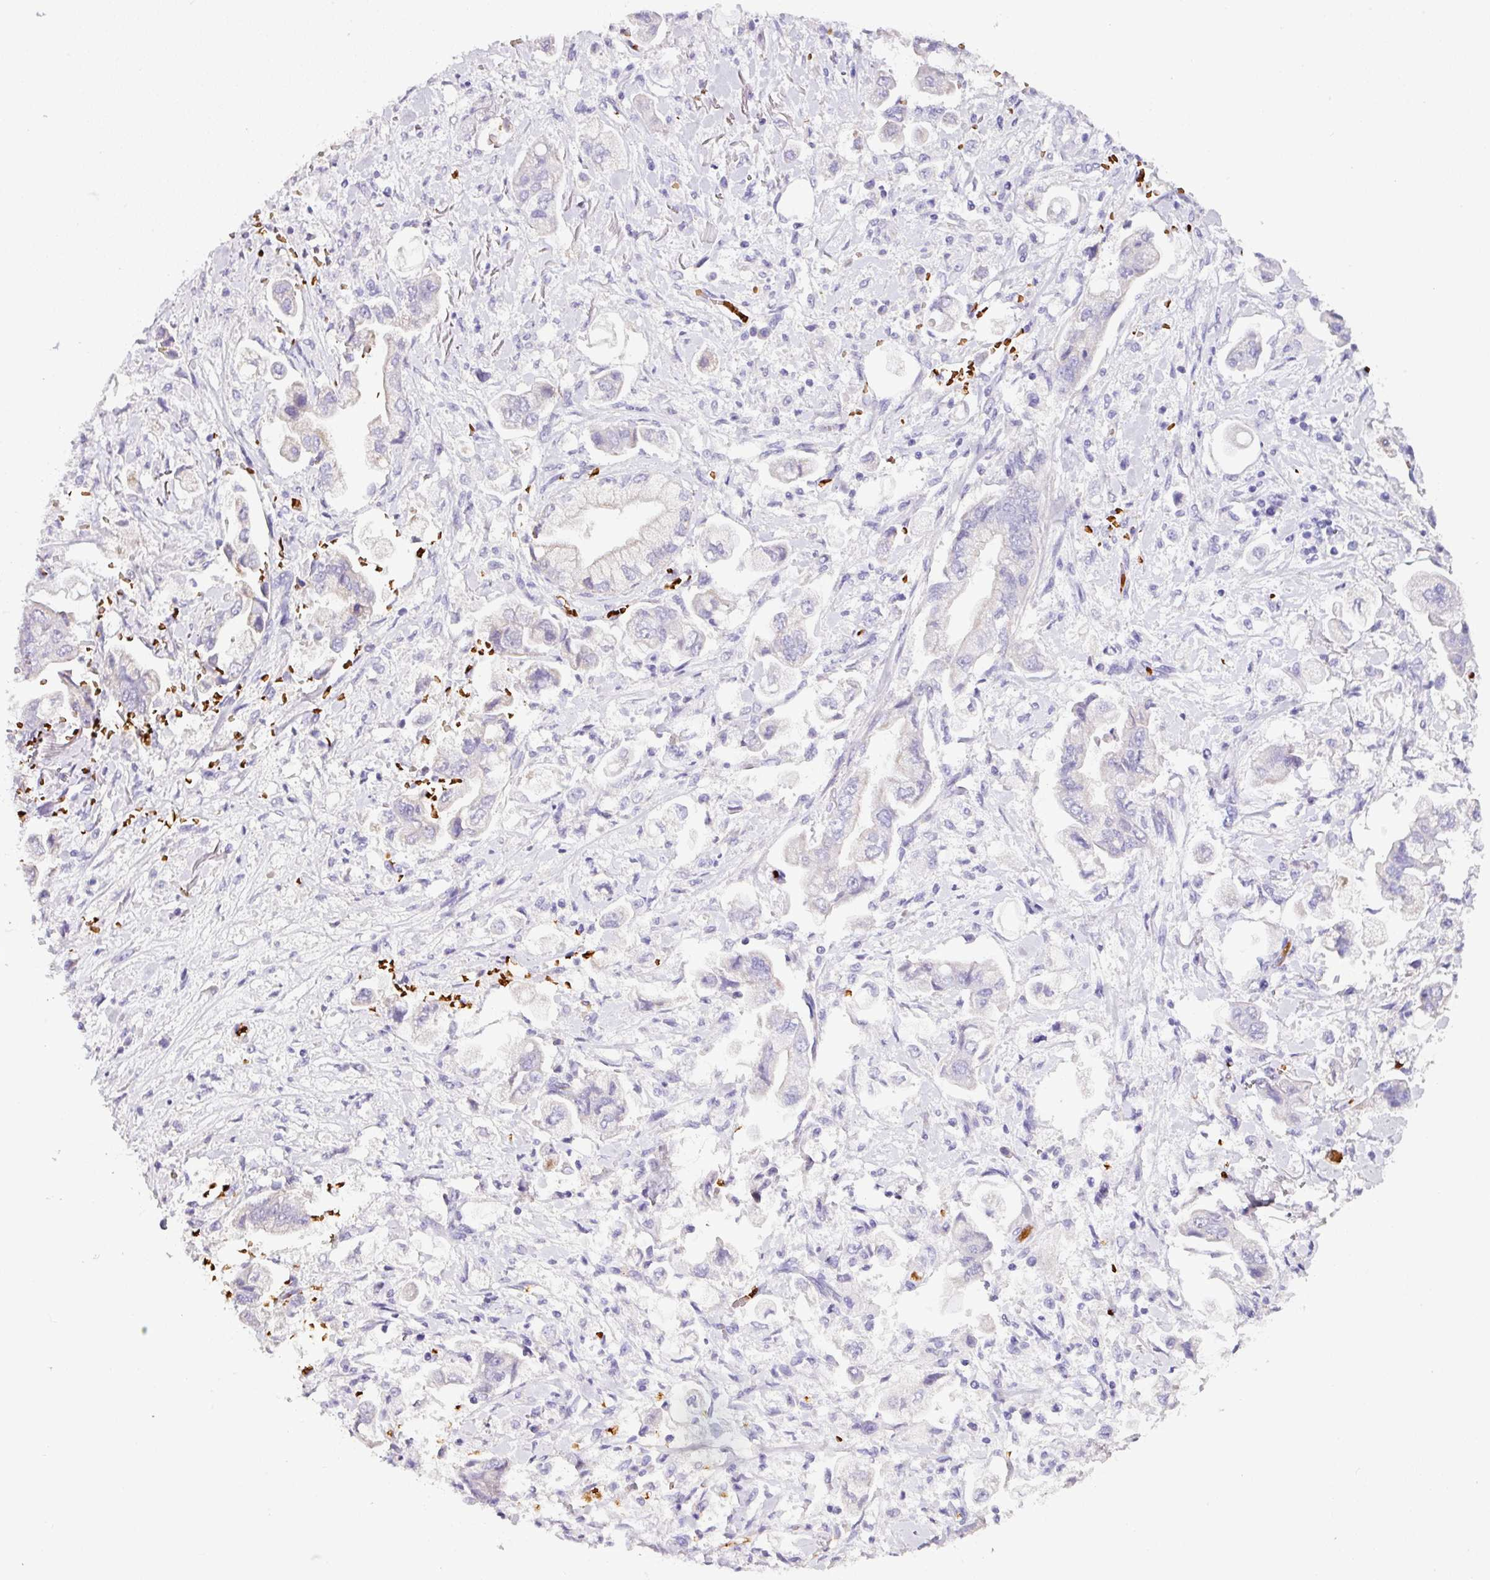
{"staining": {"intensity": "negative", "quantity": "none", "location": "none"}, "tissue": "stomach cancer", "cell_type": "Tumor cells", "image_type": "cancer", "snomed": [{"axis": "morphology", "description": "Adenocarcinoma, NOS"}, {"axis": "topography", "description": "Stomach"}], "caption": "There is no significant expression in tumor cells of adenocarcinoma (stomach).", "gene": "NAPSA", "patient": {"sex": "male", "age": 62}}